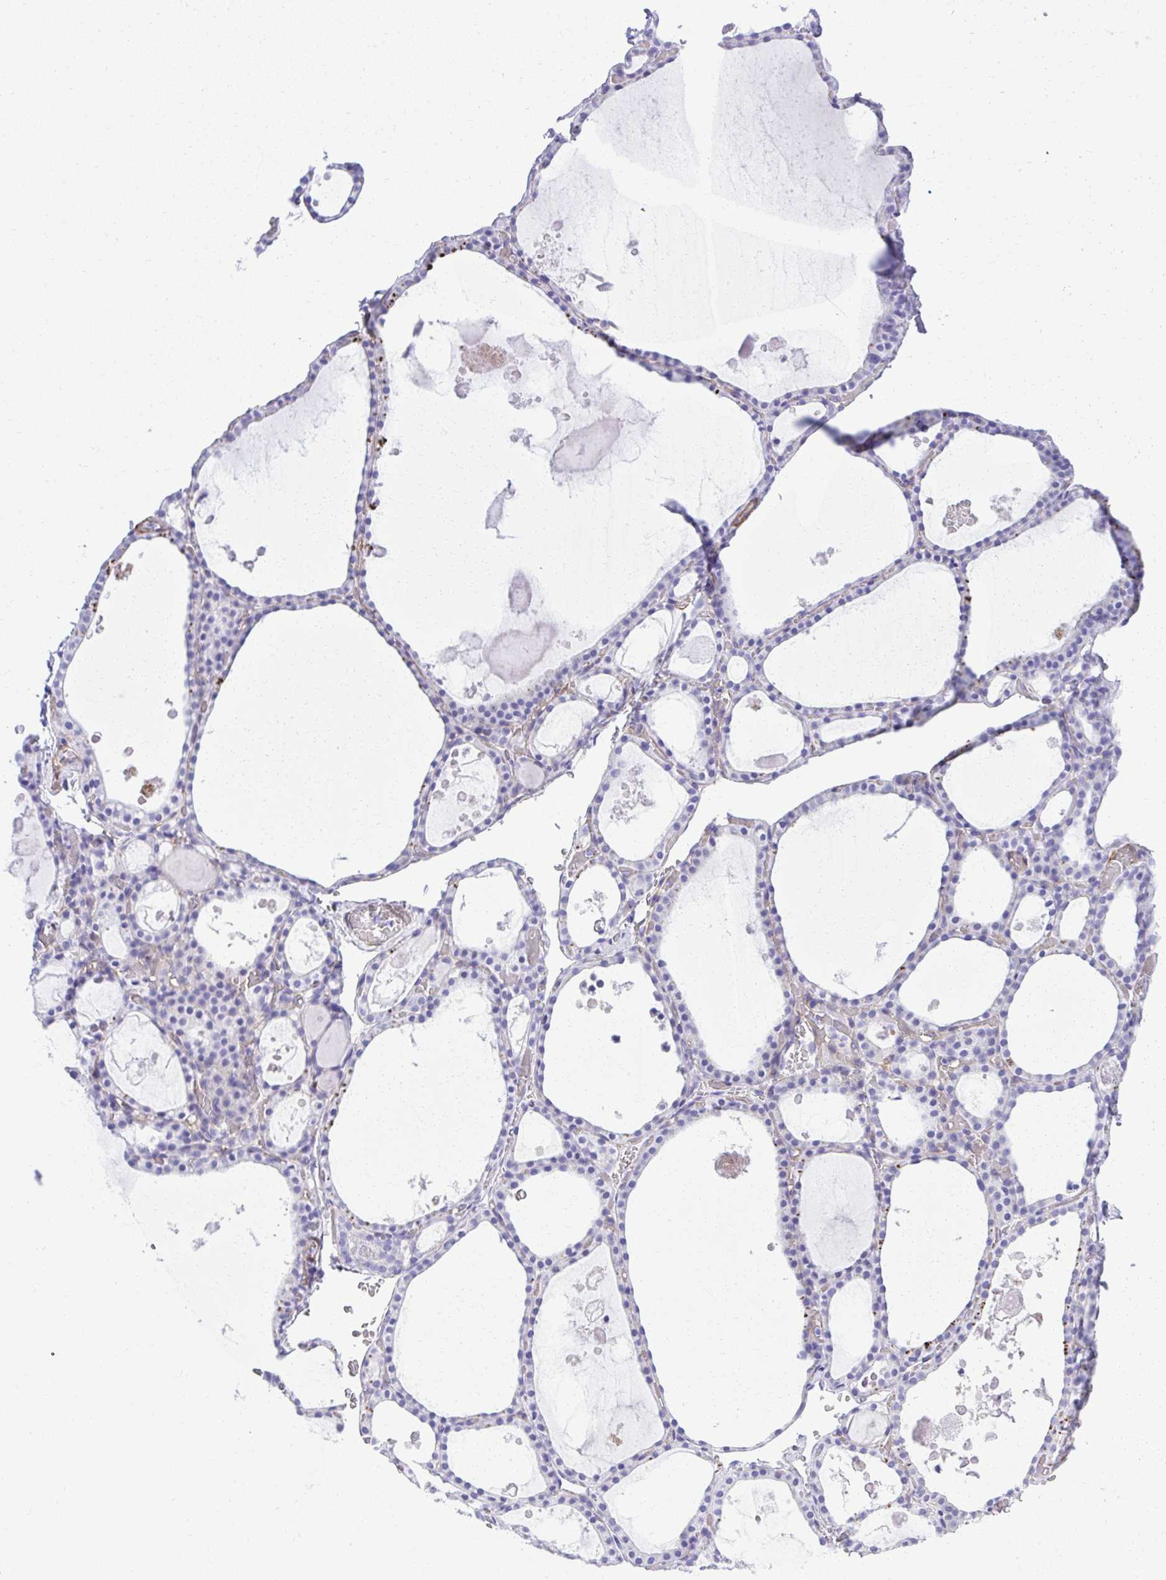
{"staining": {"intensity": "negative", "quantity": "none", "location": "none"}, "tissue": "thyroid gland", "cell_type": "Glandular cells", "image_type": "normal", "snomed": [{"axis": "morphology", "description": "Normal tissue, NOS"}, {"axis": "topography", "description": "Thyroid gland"}], "caption": "Histopathology image shows no protein positivity in glandular cells of unremarkable thyroid gland.", "gene": "PITPNM3", "patient": {"sex": "male", "age": 56}}